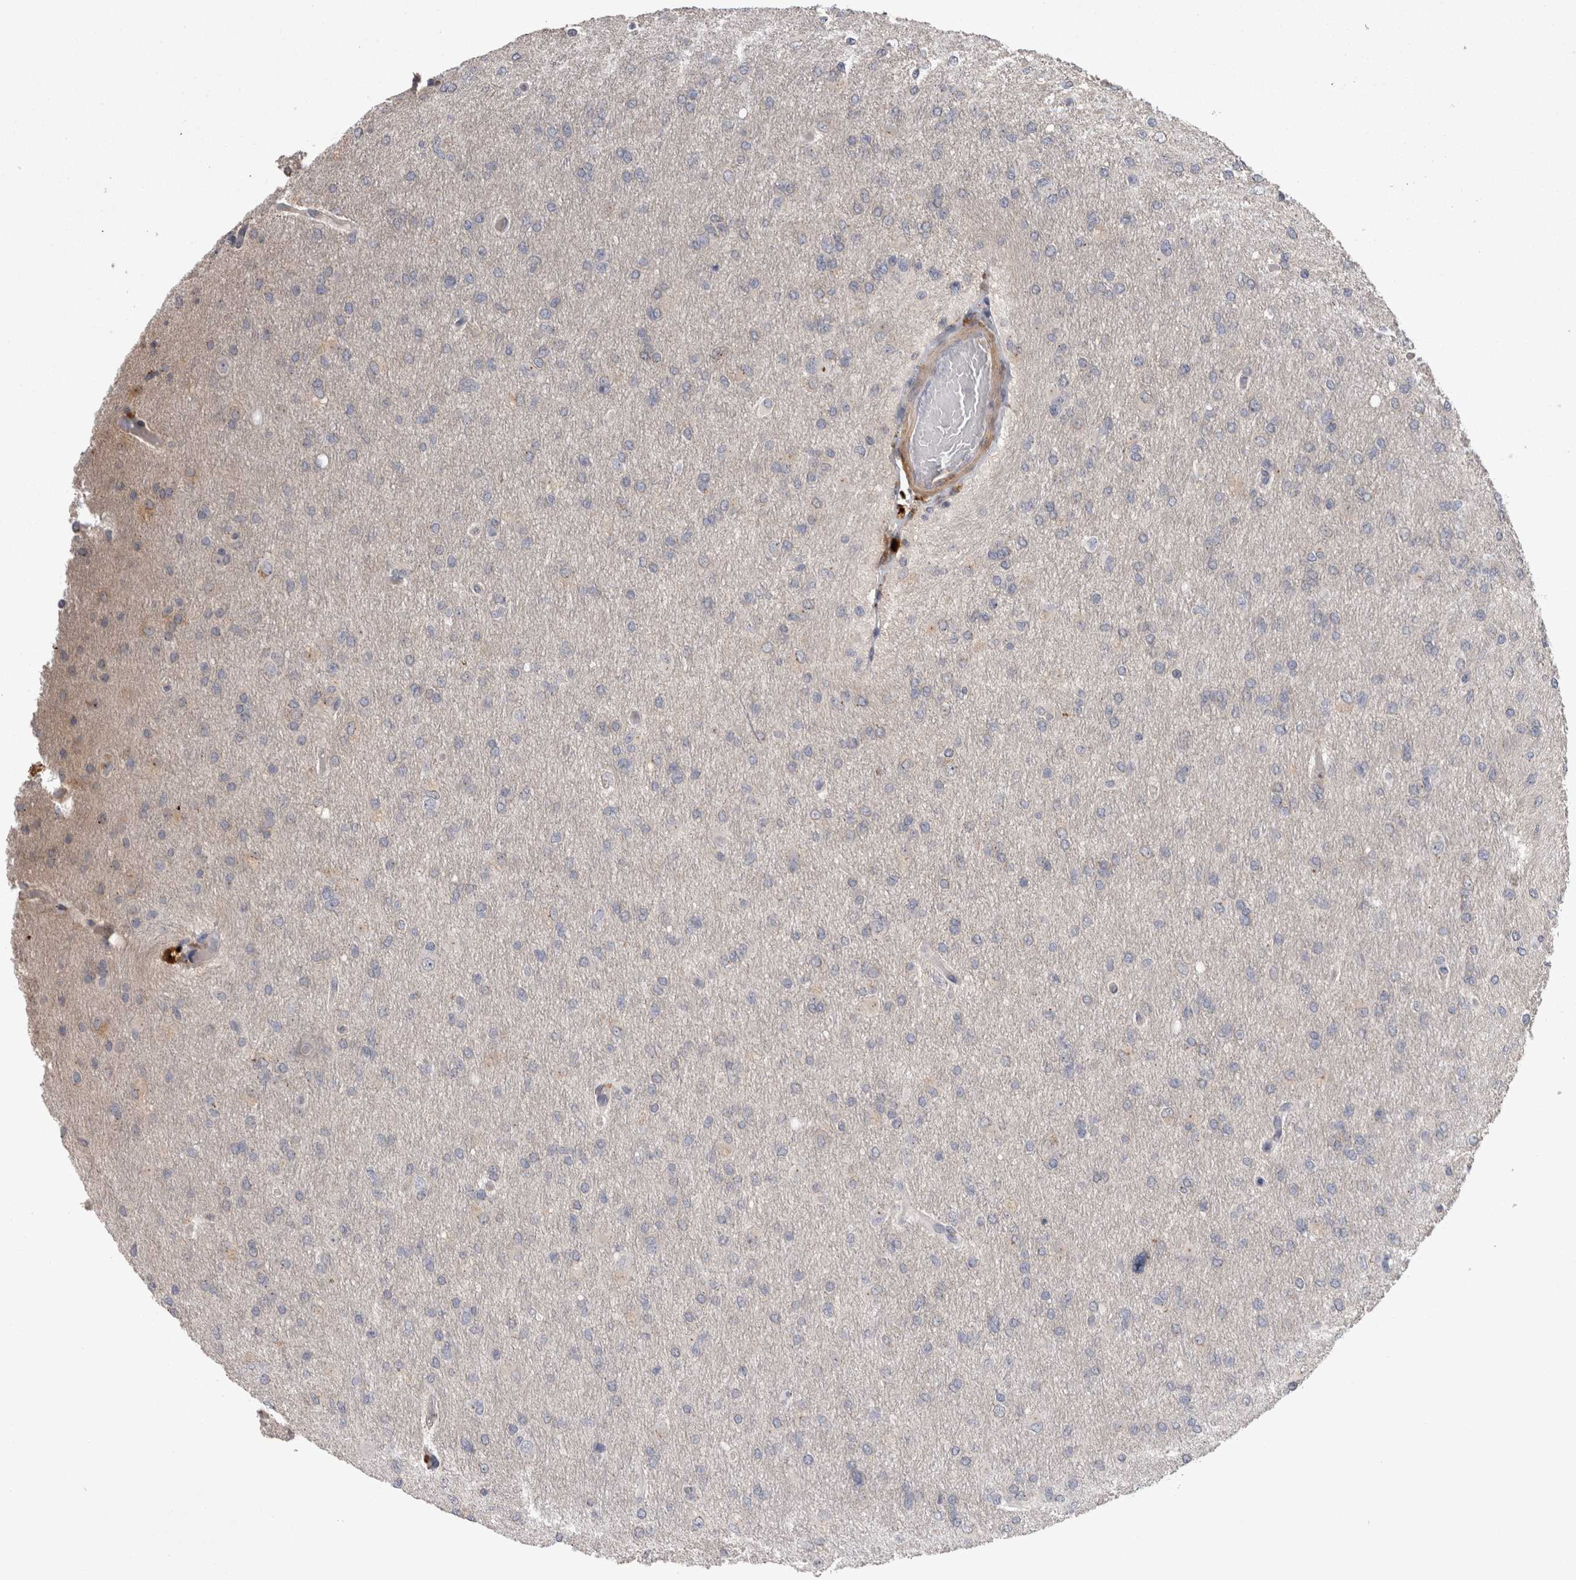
{"staining": {"intensity": "negative", "quantity": "none", "location": "none"}, "tissue": "glioma", "cell_type": "Tumor cells", "image_type": "cancer", "snomed": [{"axis": "morphology", "description": "Glioma, malignant, High grade"}, {"axis": "topography", "description": "Cerebral cortex"}], "caption": "Tumor cells are negative for protein expression in human glioma.", "gene": "STC1", "patient": {"sex": "female", "age": 36}}